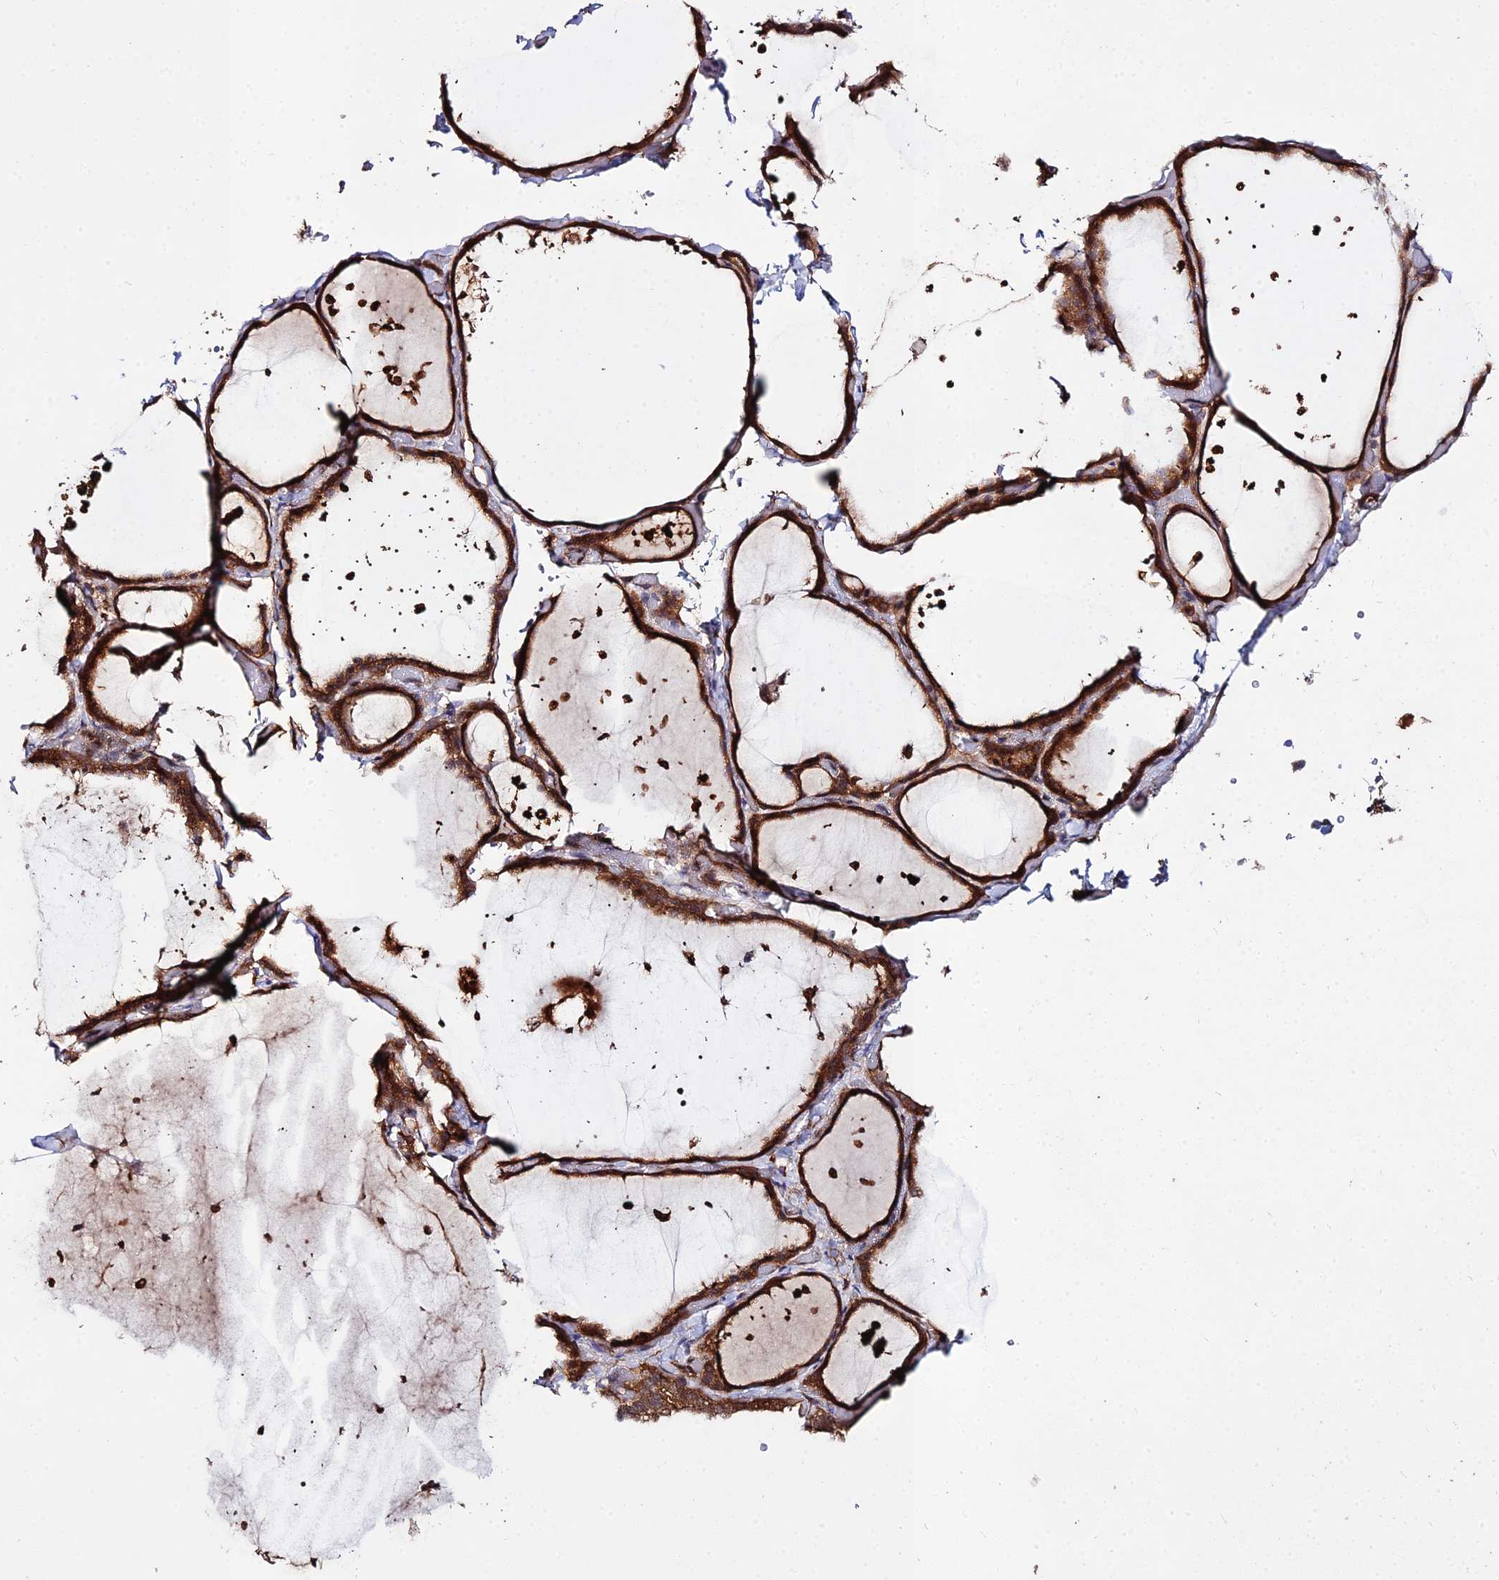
{"staining": {"intensity": "strong", "quantity": ">75%", "location": "cytoplasmic/membranous"}, "tissue": "thyroid gland", "cell_type": "Glandular cells", "image_type": "normal", "snomed": [{"axis": "morphology", "description": "Normal tissue, NOS"}, {"axis": "topography", "description": "Thyroid gland"}], "caption": "Immunohistochemical staining of benign thyroid gland shows >75% levels of strong cytoplasmic/membranous protein expression in about >75% of glandular cells.", "gene": "GRTP1", "patient": {"sex": "female", "age": 44}}